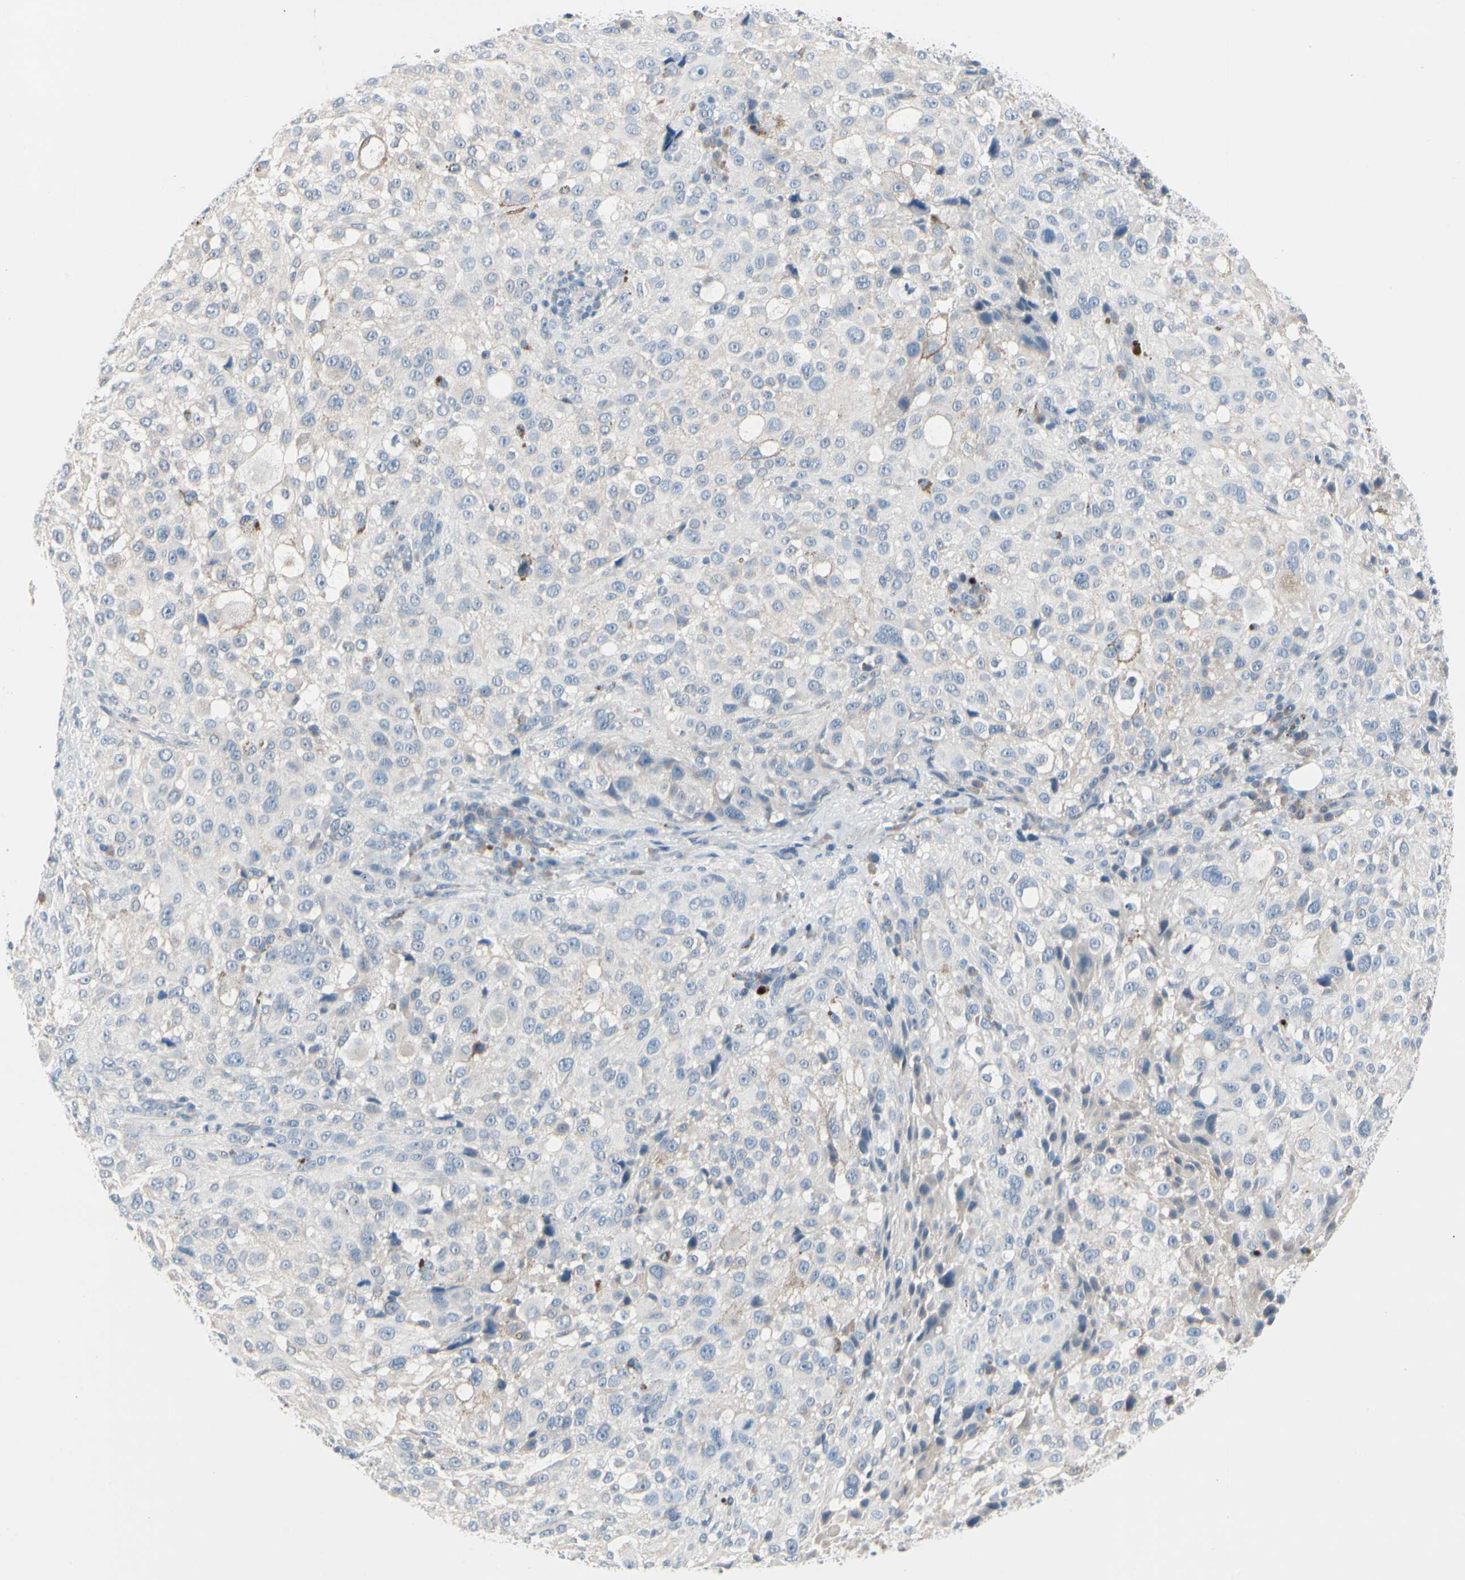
{"staining": {"intensity": "weak", "quantity": "<25%", "location": "cytoplasmic/membranous"}, "tissue": "melanoma", "cell_type": "Tumor cells", "image_type": "cancer", "snomed": [{"axis": "morphology", "description": "Necrosis, NOS"}, {"axis": "morphology", "description": "Malignant melanoma, NOS"}, {"axis": "topography", "description": "Skin"}], "caption": "The immunohistochemistry image has no significant positivity in tumor cells of melanoma tissue.", "gene": "PGR", "patient": {"sex": "female", "age": 87}}